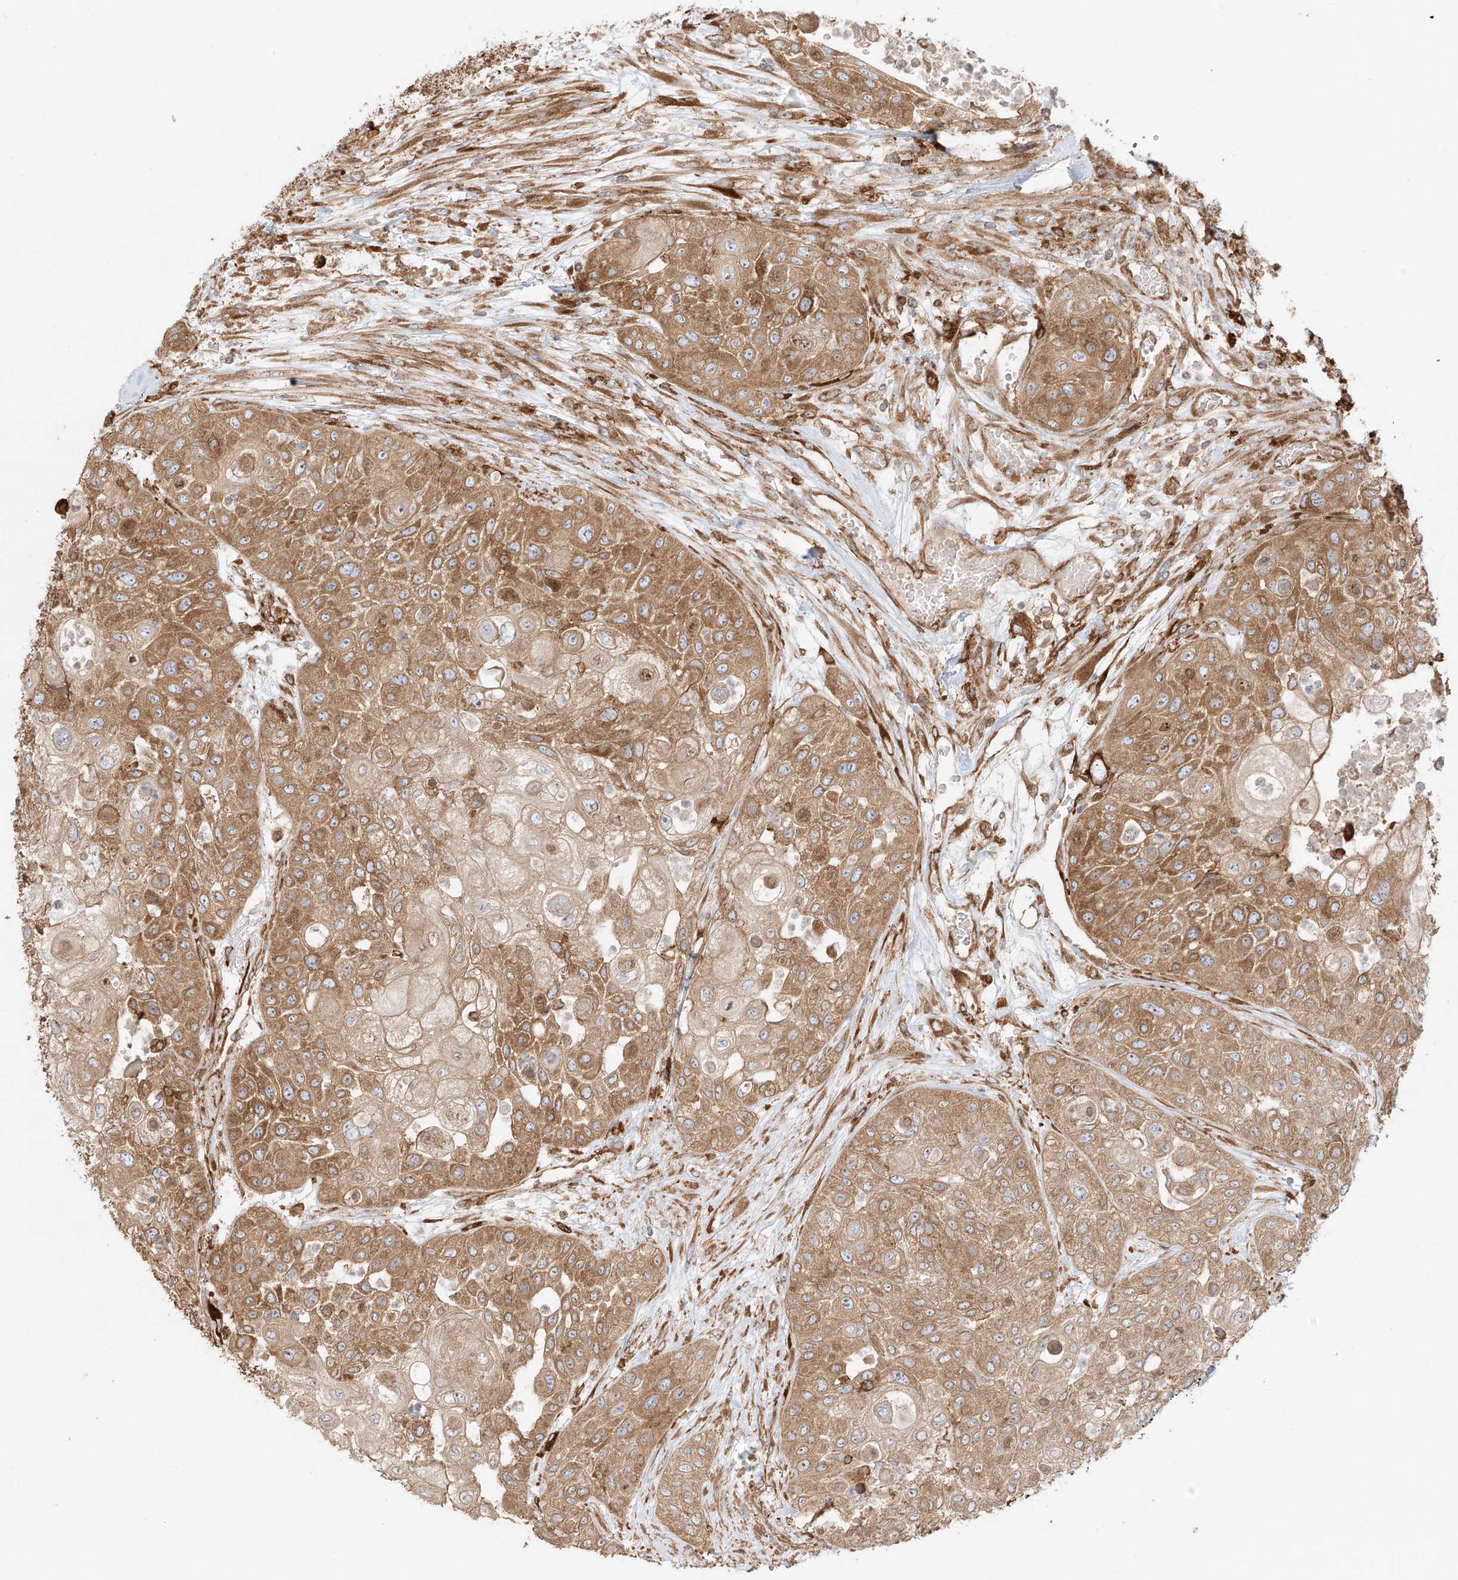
{"staining": {"intensity": "moderate", "quantity": ">75%", "location": "cytoplasmic/membranous"}, "tissue": "urothelial cancer", "cell_type": "Tumor cells", "image_type": "cancer", "snomed": [{"axis": "morphology", "description": "Urothelial carcinoma, High grade"}, {"axis": "topography", "description": "Urinary bladder"}], "caption": "Protein expression analysis of urothelial carcinoma (high-grade) displays moderate cytoplasmic/membranous staining in about >75% of tumor cells.", "gene": "SNX9", "patient": {"sex": "female", "age": 79}}